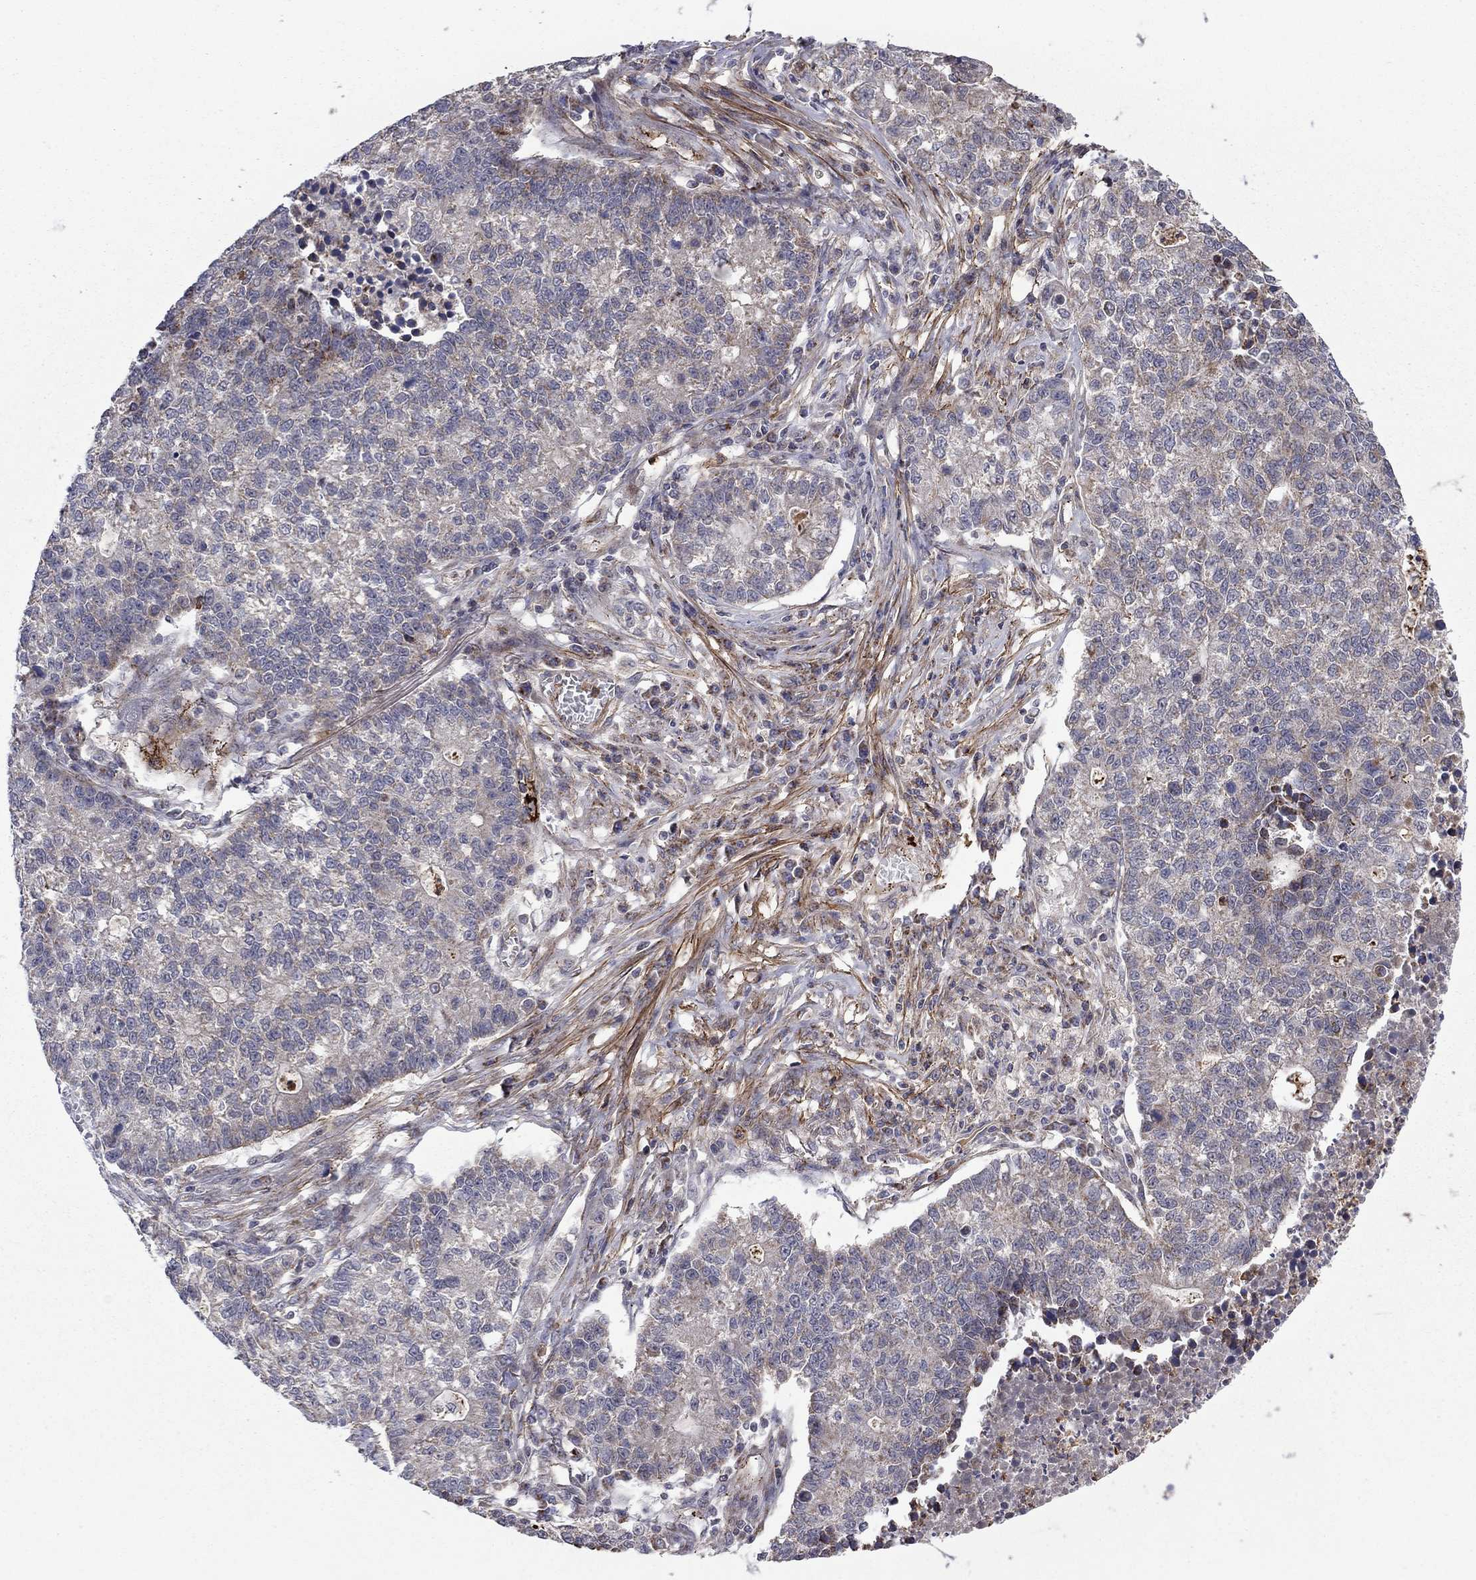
{"staining": {"intensity": "negative", "quantity": "none", "location": "none"}, "tissue": "lung cancer", "cell_type": "Tumor cells", "image_type": "cancer", "snomed": [{"axis": "morphology", "description": "Adenocarcinoma, NOS"}, {"axis": "topography", "description": "Lung"}], "caption": "Micrograph shows no significant protein positivity in tumor cells of adenocarcinoma (lung).", "gene": "DOP1B", "patient": {"sex": "male", "age": 57}}